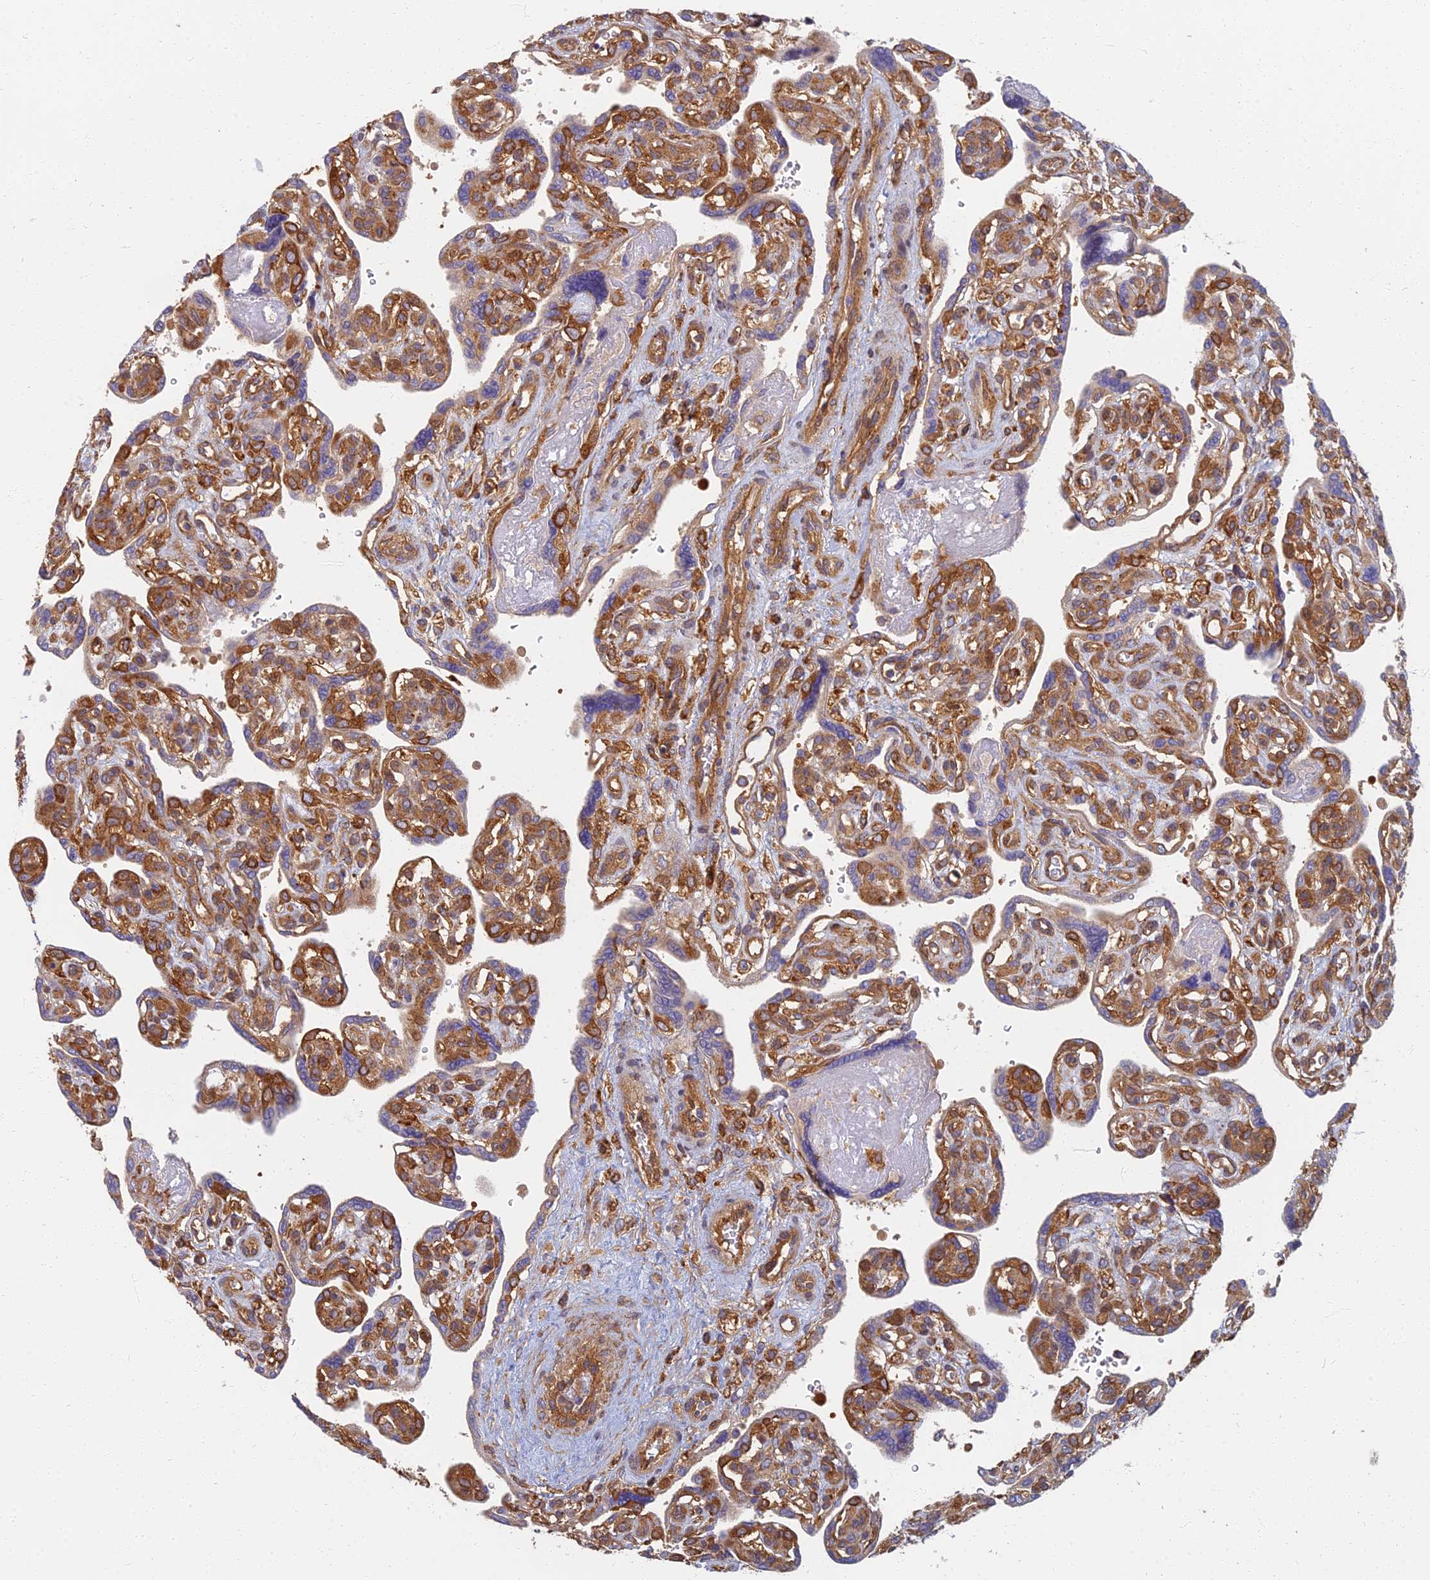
{"staining": {"intensity": "moderate", "quantity": "<25%", "location": "cytoplasmic/membranous"}, "tissue": "placenta", "cell_type": "Trophoblastic cells", "image_type": "normal", "snomed": [{"axis": "morphology", "description": "Normal tissue, NOS"}, {"axis": "topography", "description": "Placenta"}], "caption": "Protein expression analysis of normal placenta shows moderate cytoplasmic/membranous positivity in approximately <25% of trophoblastic cells. (DAB IHC, brown staining for protein, blue staining for nuclei).", "gene": "RBSN", "patient": {"sex": "female", "age": 39}}